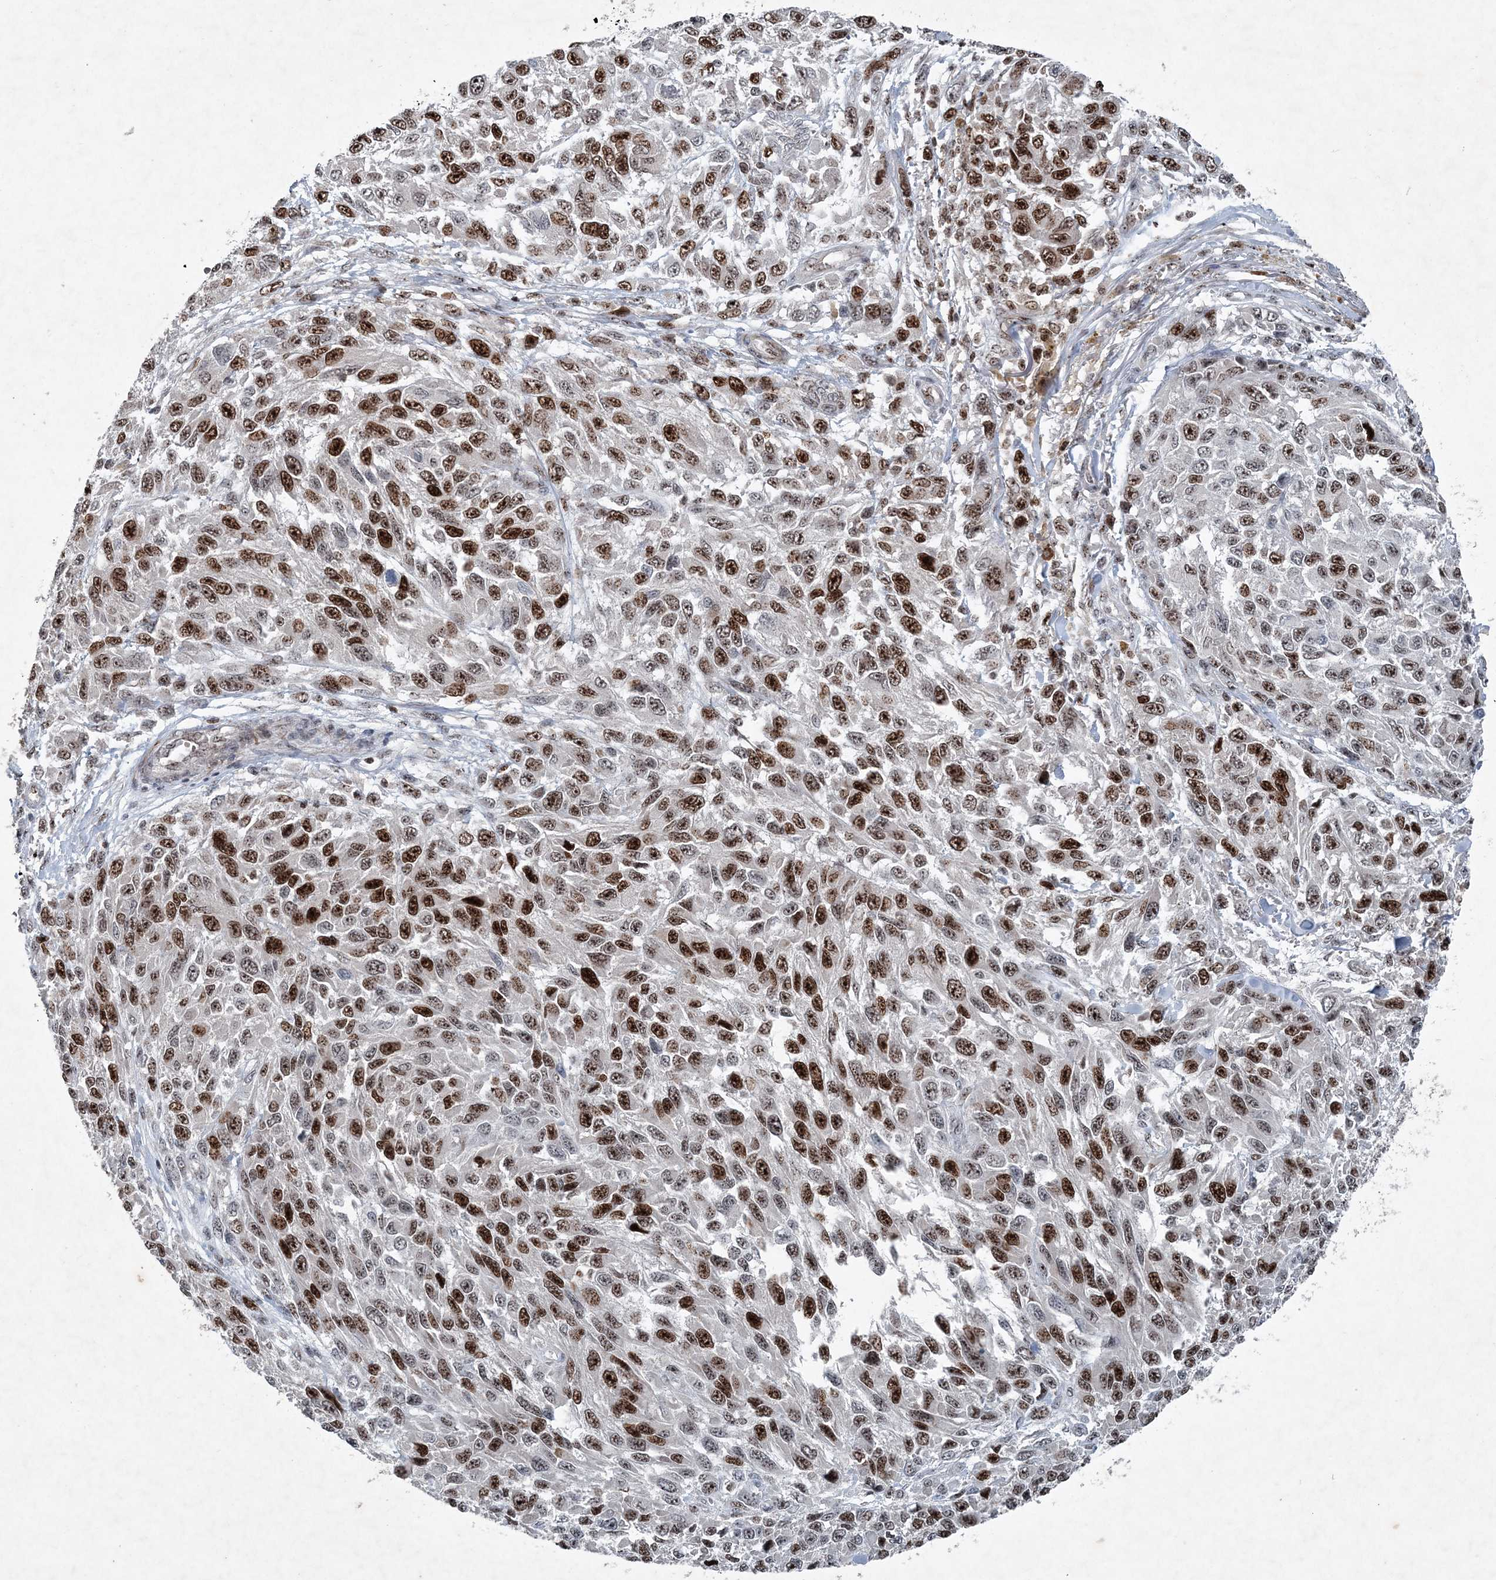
{"staining": {"intensity": "strong", "quantity": "25%-75%", "location": "nuclear"}, "tissue": "melanoma", "cell_type": "Tumor cells", "image_type": "cancer", "snomed": [{"axis": "morphology", "description": "Malignant melanoma, NOS"}, {"axis": "topography", "description": "Skin"}], "caption": "Immunohistochemistry (IHC) (DAB (3,3'-diaminobenzidine)) staining of malignant melanoma demonstrates strong nuclear protein staining in approximately 25%-75% of tumor cells. (DAB IHC with brightfield microscopy, high magnification).", "gene": "QTRT2", "patient": {"sex": "female", "age": 96}}